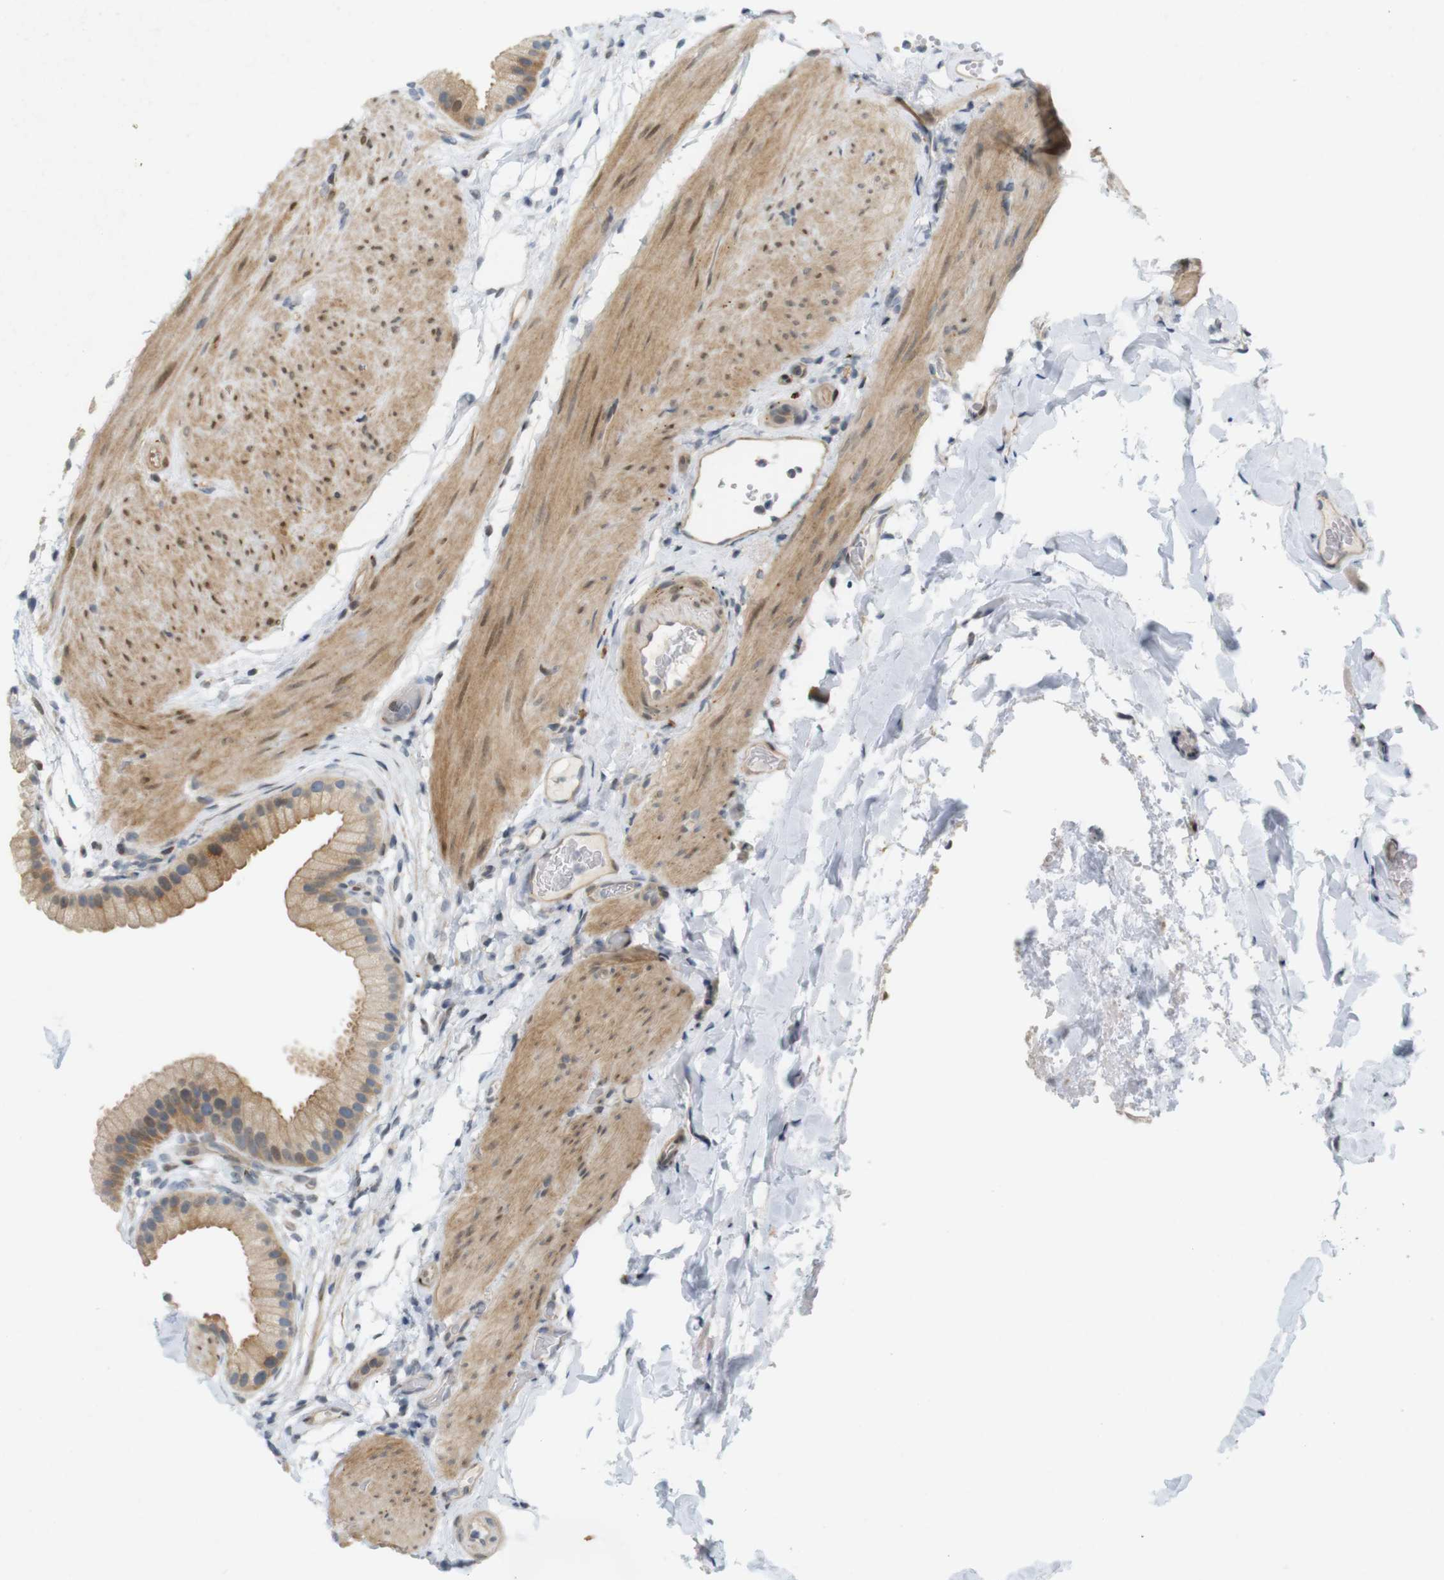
{"staining": {"intensity": "moderate", "quantity": "25%-75%", "location": "cytoplasmic/membranous"}, "tissue": "gallbladder", "cell_type": "Glandular cells", "image_type": "normal", "snomed": [{"axis": "morphology", "description": "Normal tissue, NOS"}, {"axis": "topography", "description": "Gallbladder"}], "caption": "Protein staining of unremarkable gallbladder displays moderate cytoplasmic/membranous staining in approximately 25%-75% of glandular cells. (Brightfield microscopy of DAB IHC at high magnification).", "gene": "PPP1R14A", "patient": {"sex": "female", "age": 64}}